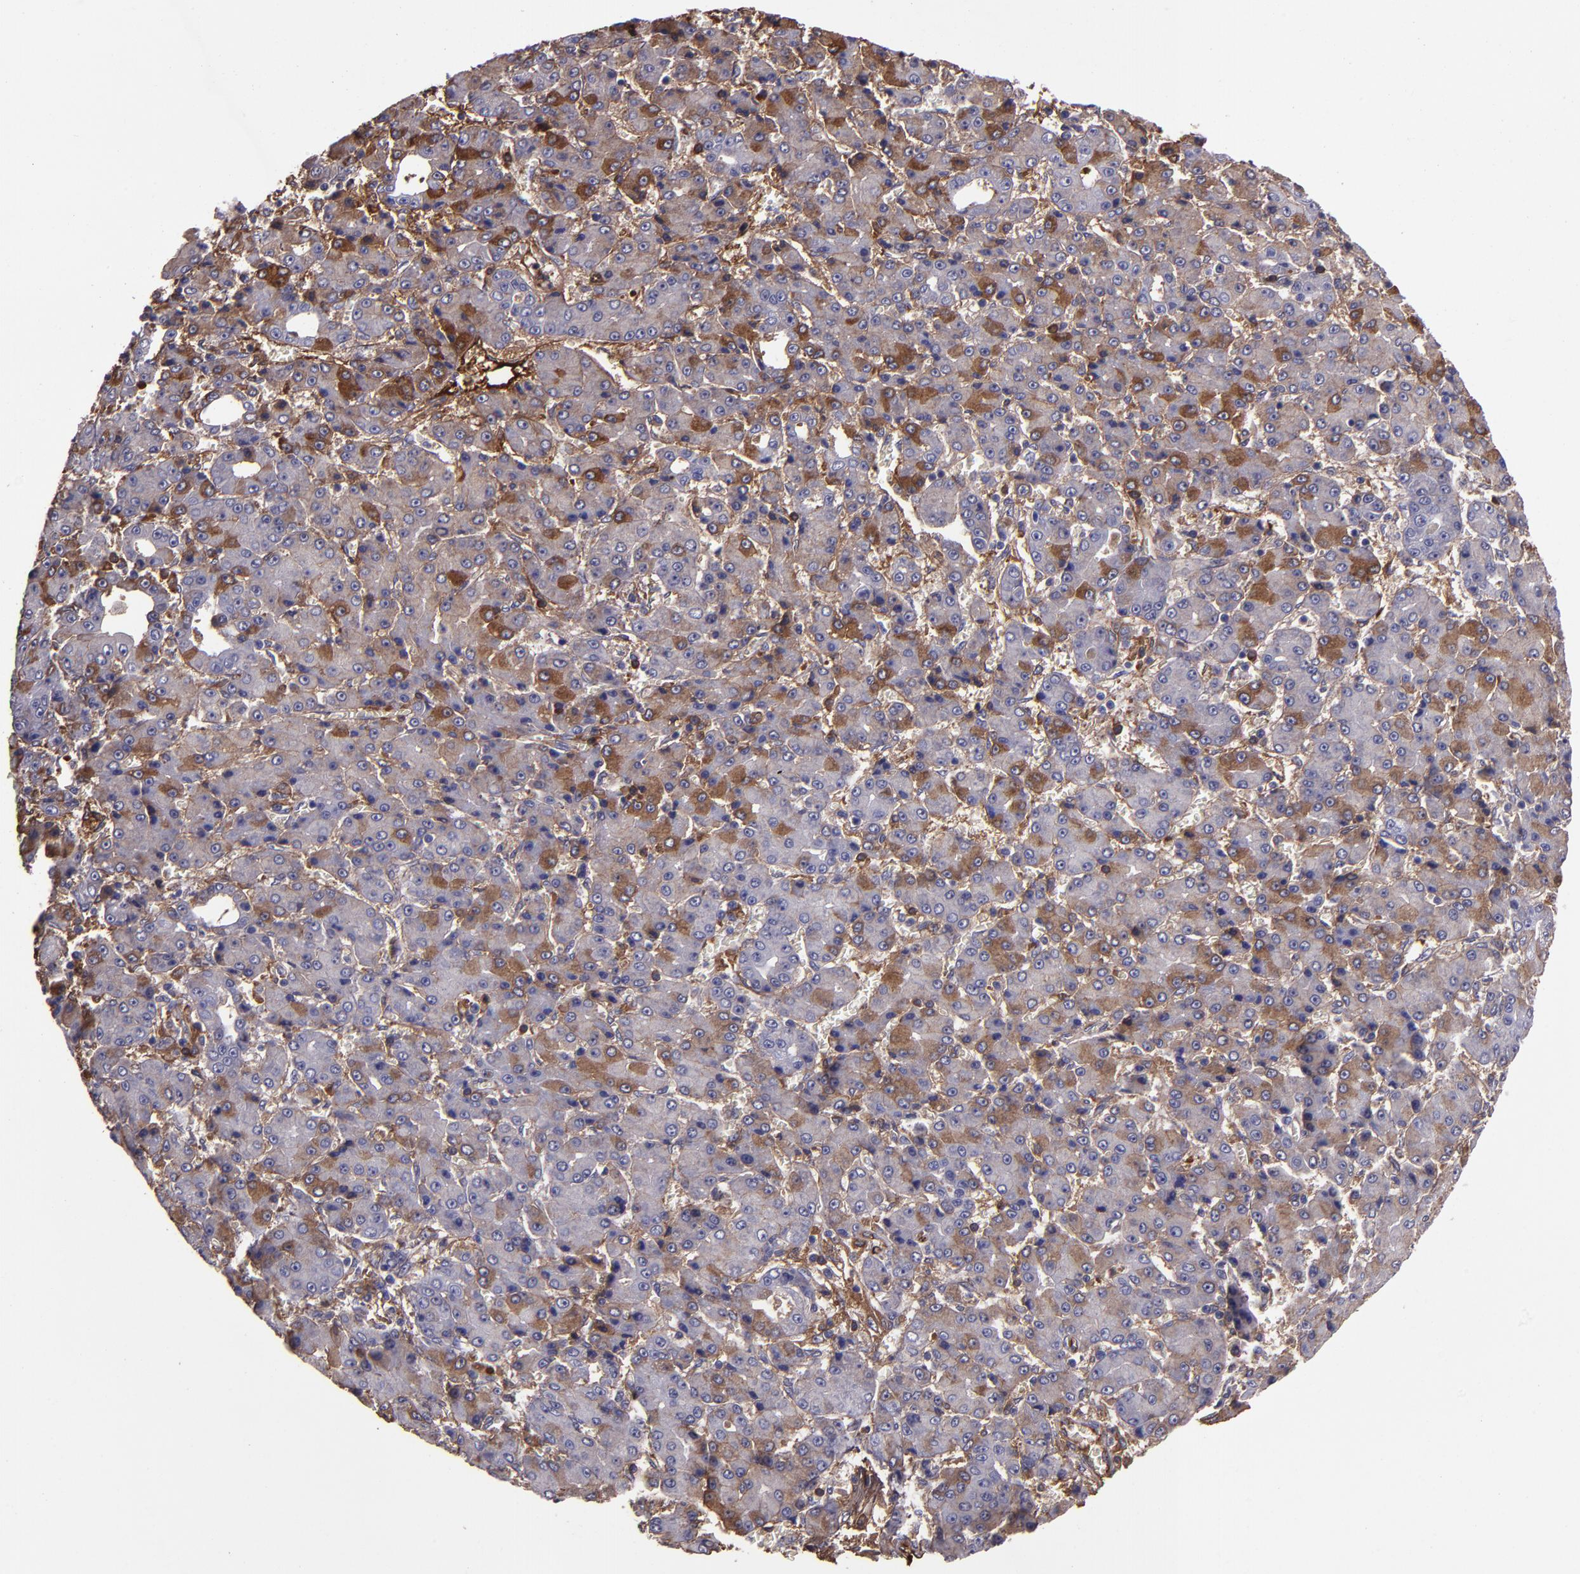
{"staining": {"intensity": "moderate", "quantity": "<25%", "location": "cytoplasmic/membranous"}, "tissue": "liver cancer", "cell_type": "Tumor cells", "image_type": "cancer", "snomed": [{"axis": "morphology", "description": "Carcinoma, Hepatocellular, NOS"}, {"axis": "topography", "description": "Liver"}], "caption": "This histopathology image exhibits immunohistochemistry (IHC) staining of human hepatocellular carcinoma (liver), with low moderate cytoplasmic/membranous expression in about <25% of tumor cells.", "gene": "A2M", "patient": {"sex": "male", "age": 69}}